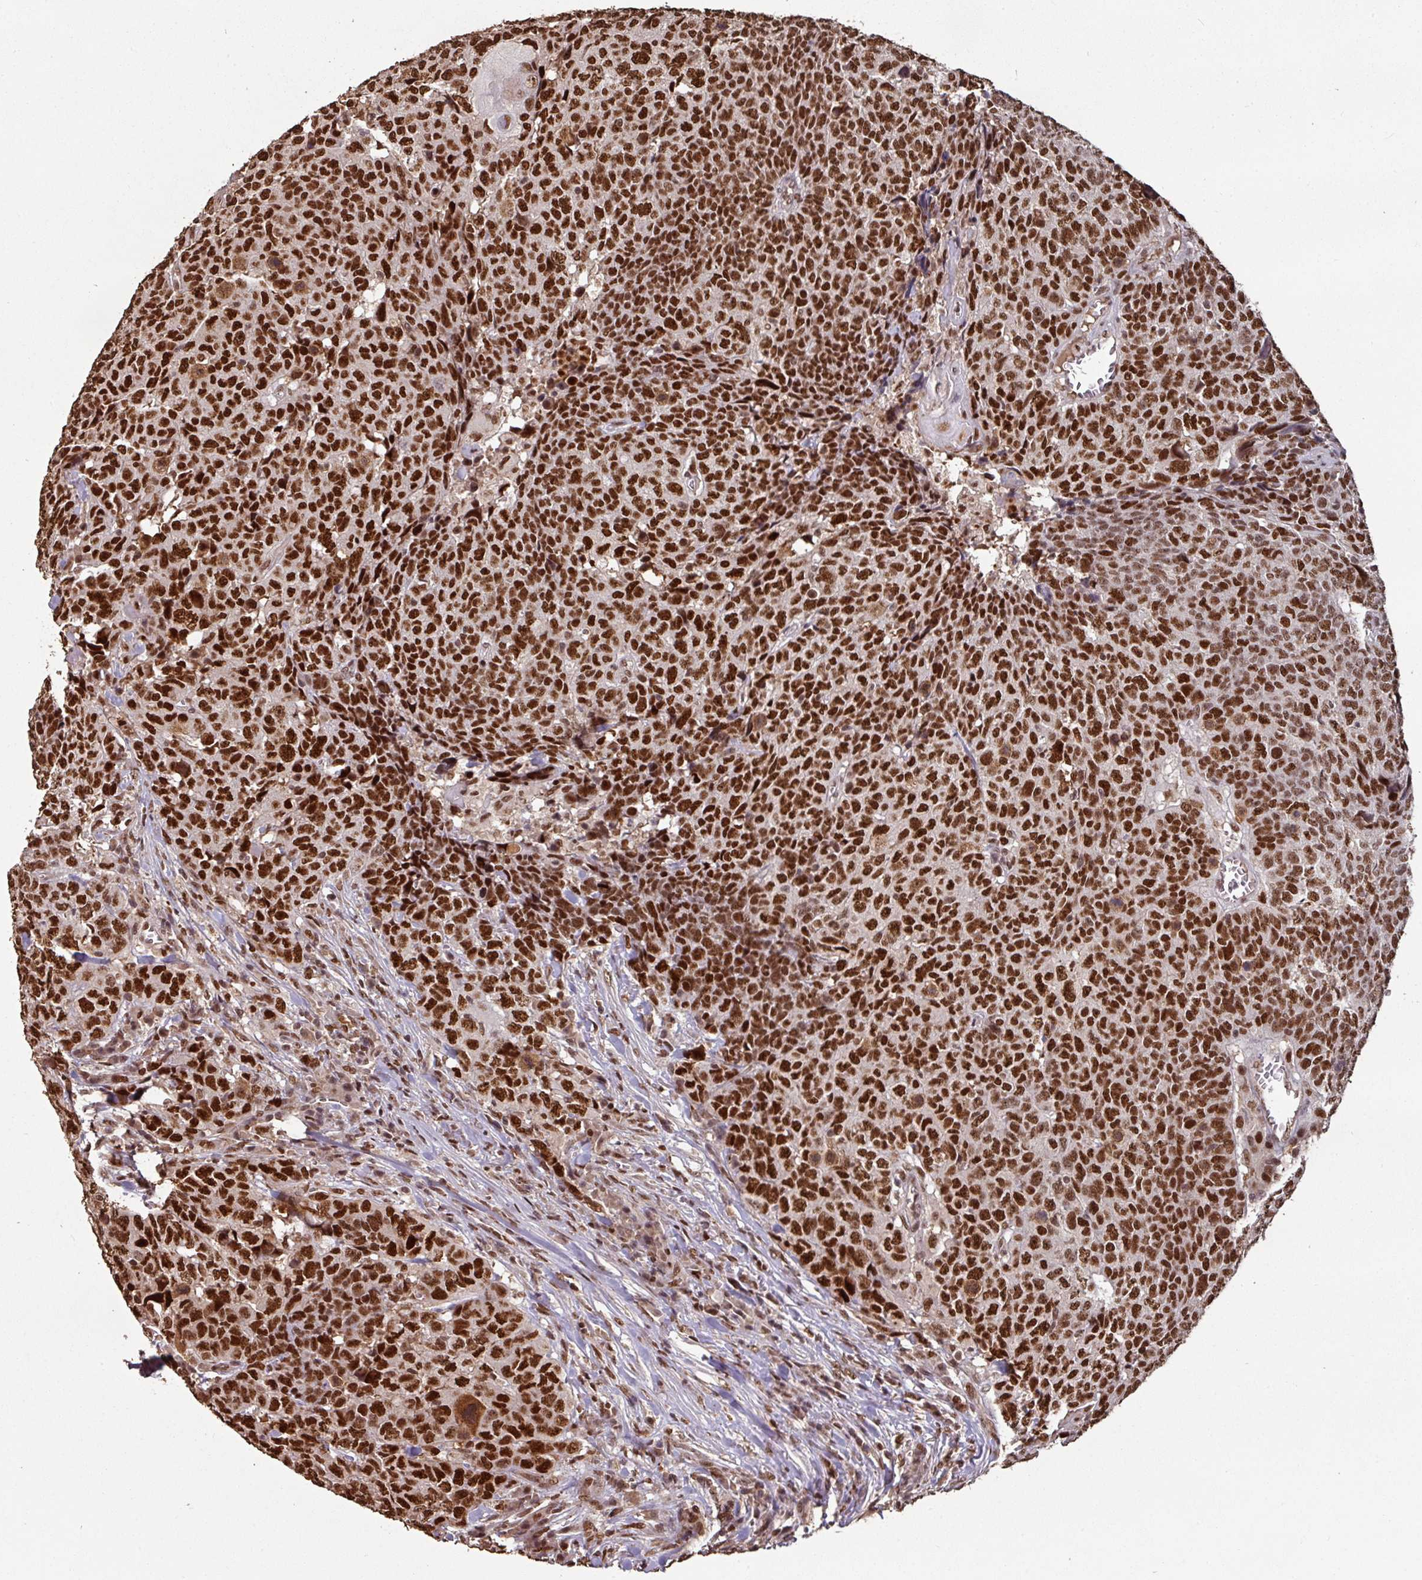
{"staining": {"intensity": "strong", "quantity": ">75%", "location": "nuclear"}, "tissue": "head and neck cancer", "cell_type": "Tumor cells", "image_type": "cancer", "snomed": [{"axis": "morphology", "description": "Squamous cell carcinoma, NOS"}, {"axis": "topography", "description": "Head-Neck"}], "caption": "A high amount of strong nuclear staining is present in about >75% of tumor cells in head and neck cancer tissue.", "gene": "POLD1", "patient": {"sex": "male", "age": 66}}